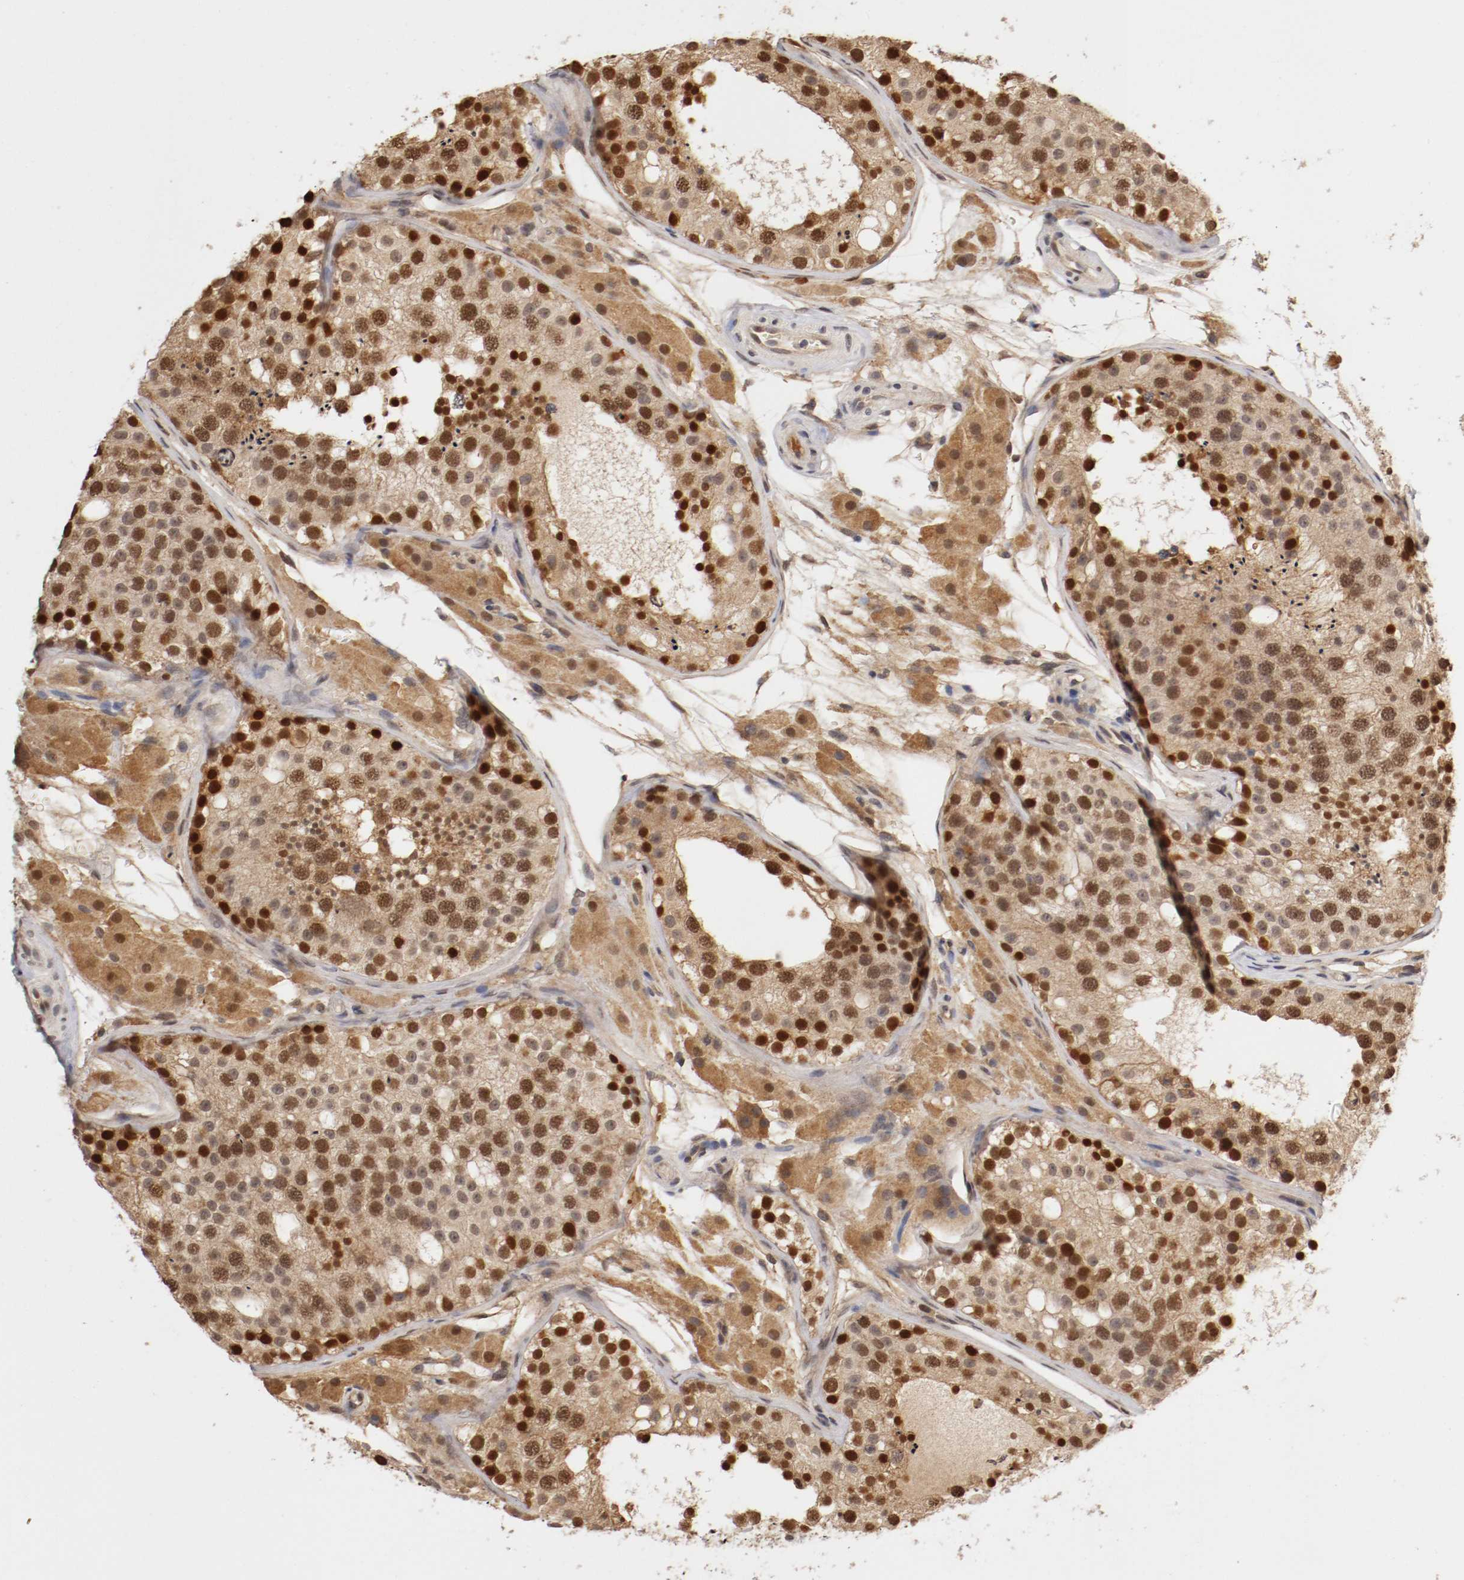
{"staining": {"intensity": "strong", "quantity": ">75%", "location": "cytoplasmic/membranous,nuclear"}, "tissue": "testis", "cell_type": "Cells in seminiferous ducts", "image_type": "normal", "snomed": [{"axis": "morphology", "description": "Normal tissue, NOS"}, {"axis": "topography", "description": "Testis"}], "caption": "Protein expression analysis of unremarkable testis demonstrates strong cytoplasmic/membranous,nuclear positivity in approximately >75% of cells in seminiferous ducts.", "gene": "DNMT3B", "patient": {"sex": "male", "age": 26}}